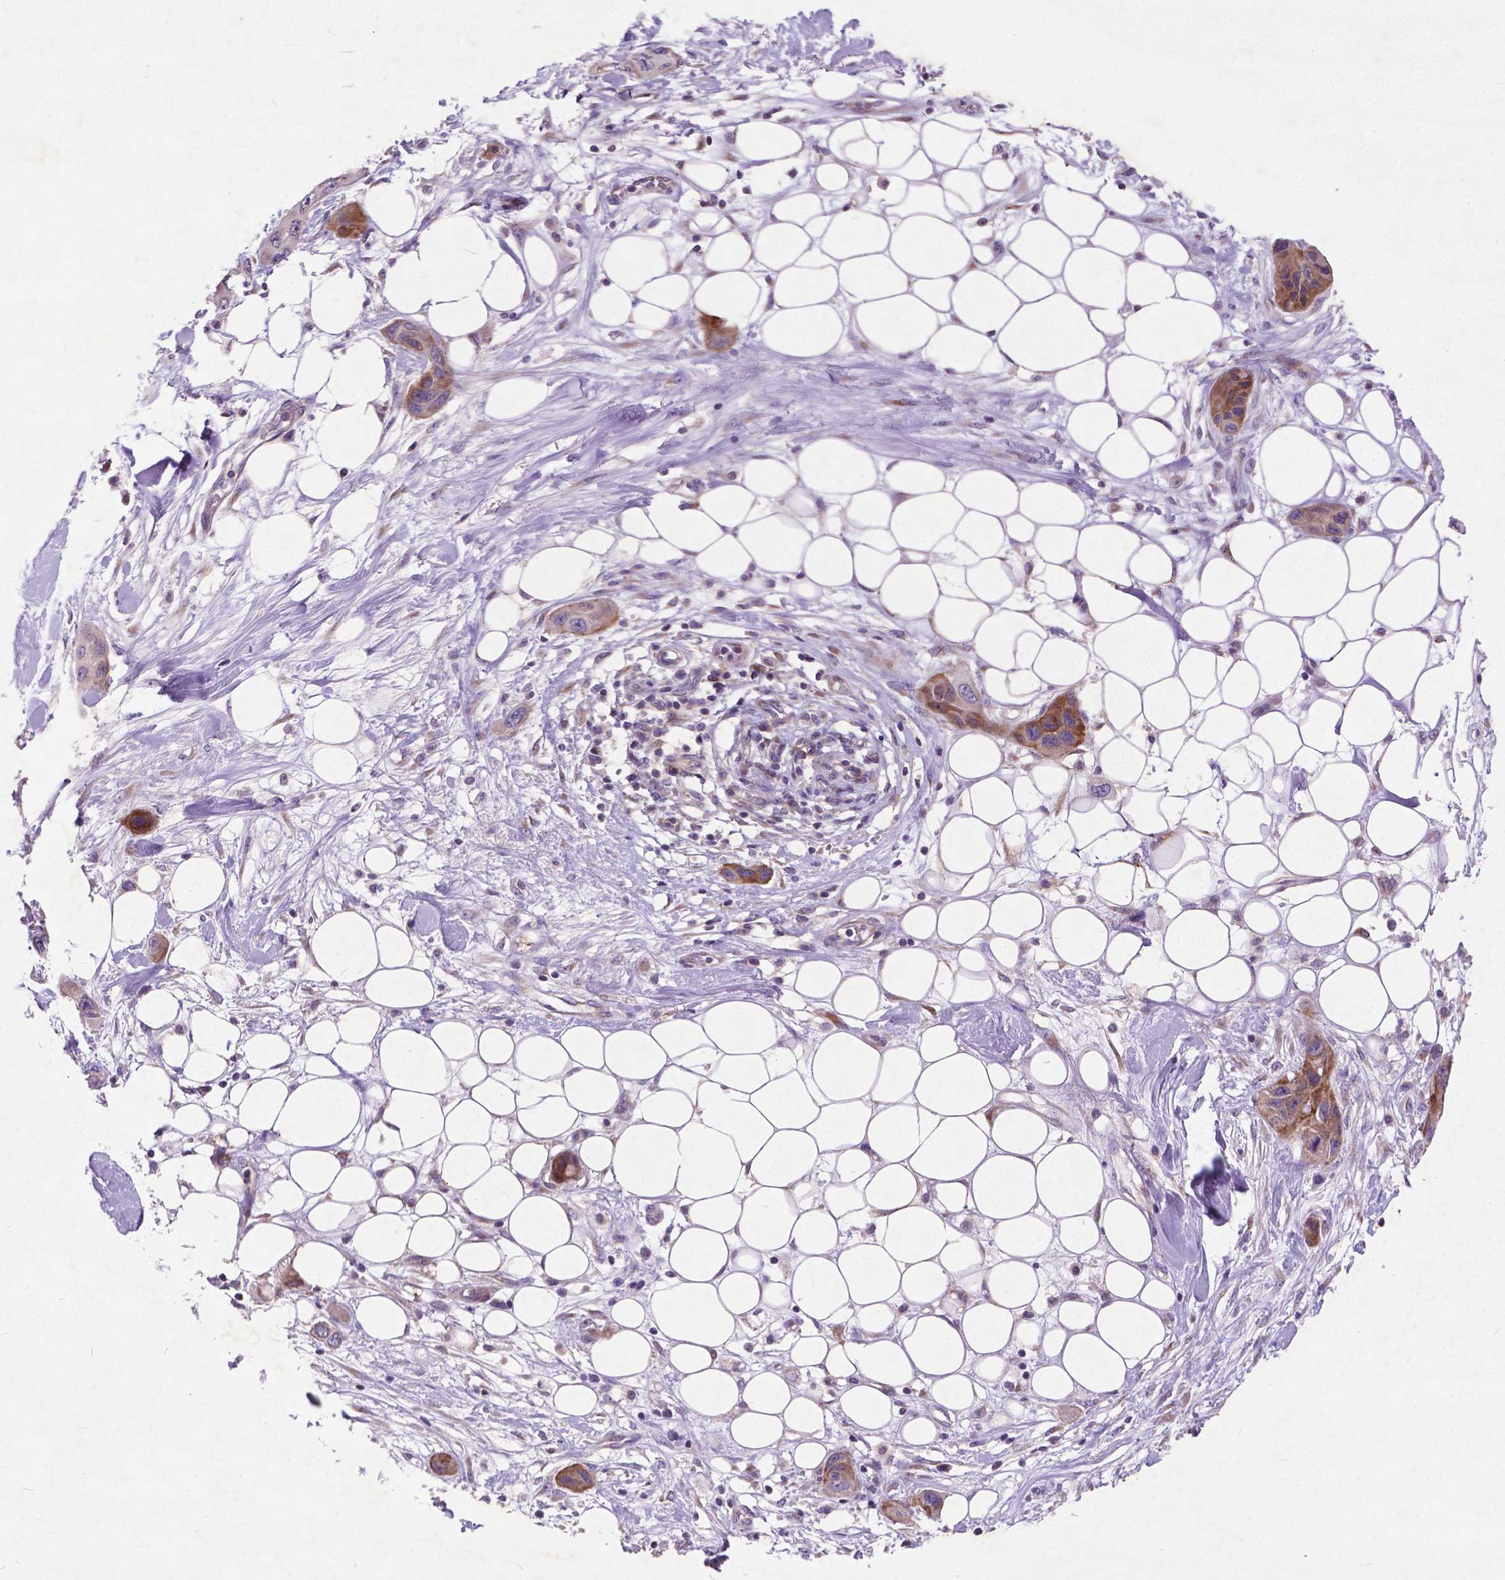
{"staining": {"intensity": "negative", "quantity": "none", "location": "none"}, "tissue": "skin cancer", "cell_type": "Tumor cells", "image_type": "cancer", "snomed": [{"axis": "morphology", "description": "Squamous cell carcinoma, NOS"}, {"axis": "topography", "description": "Skin"}], "caption": "This is a micrograph of immunohistochemistry staining of skin squamous cell carcinoma, which shows no expression in tumor cells.", "gene": "ATG4D", "patient": {"sex": "male", "age": 79}}